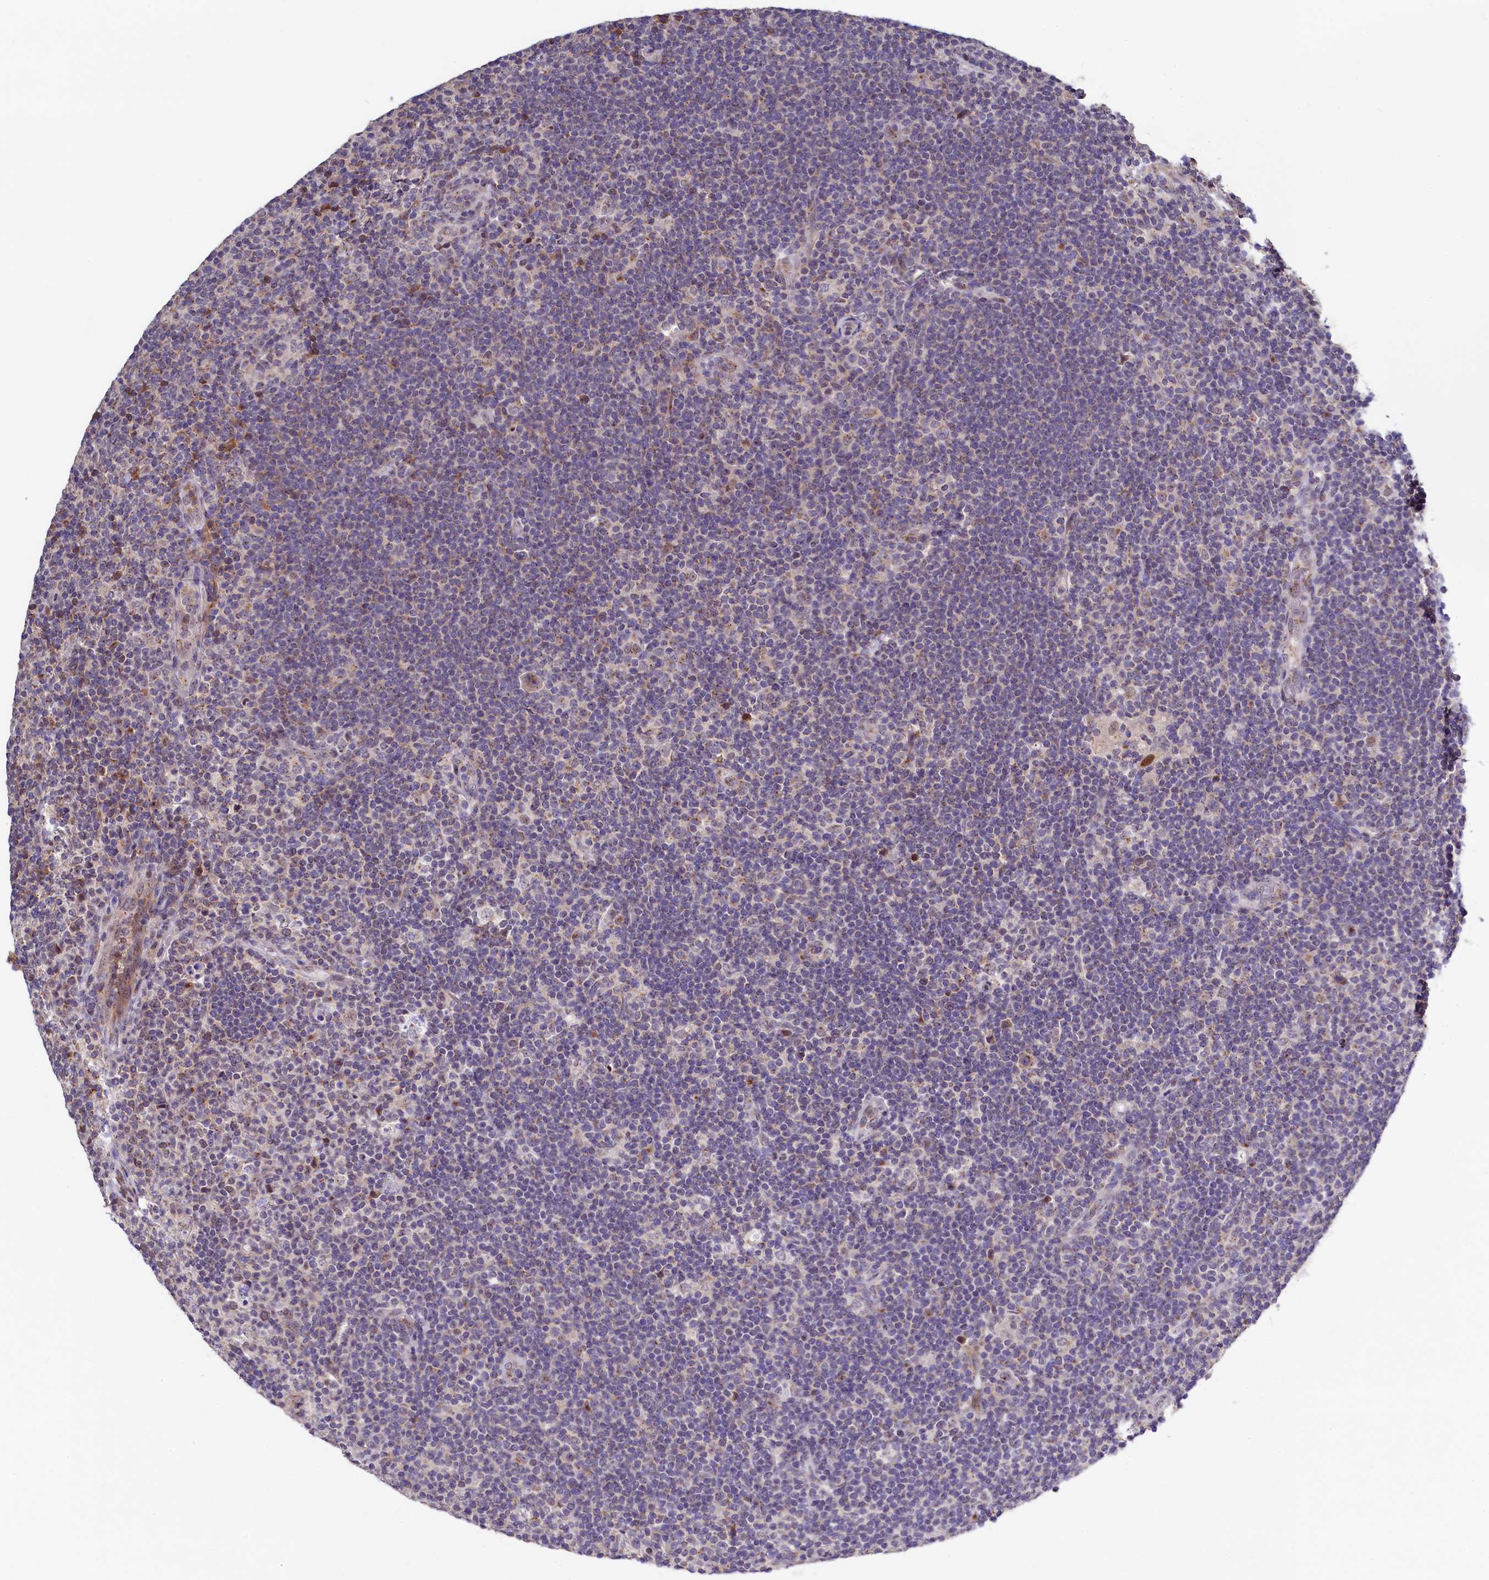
{"staining": {"intensity": "negative", "quantity": "none", "location": "none"}, "tissue": "lymphoma", "cell_type": "Tumor cells", "image_type": "cancer", "snomed": [{"axis": "morphology", "description": "Hodgkin's disease, NOS"}, {"axis": "topography", "description": "Lymph node"}], "caption": "Tumor cells are negative for brown protein staining in lymphoma.", "gene": "SEC24C", "patient": {"sex": "female", "age": 57}}